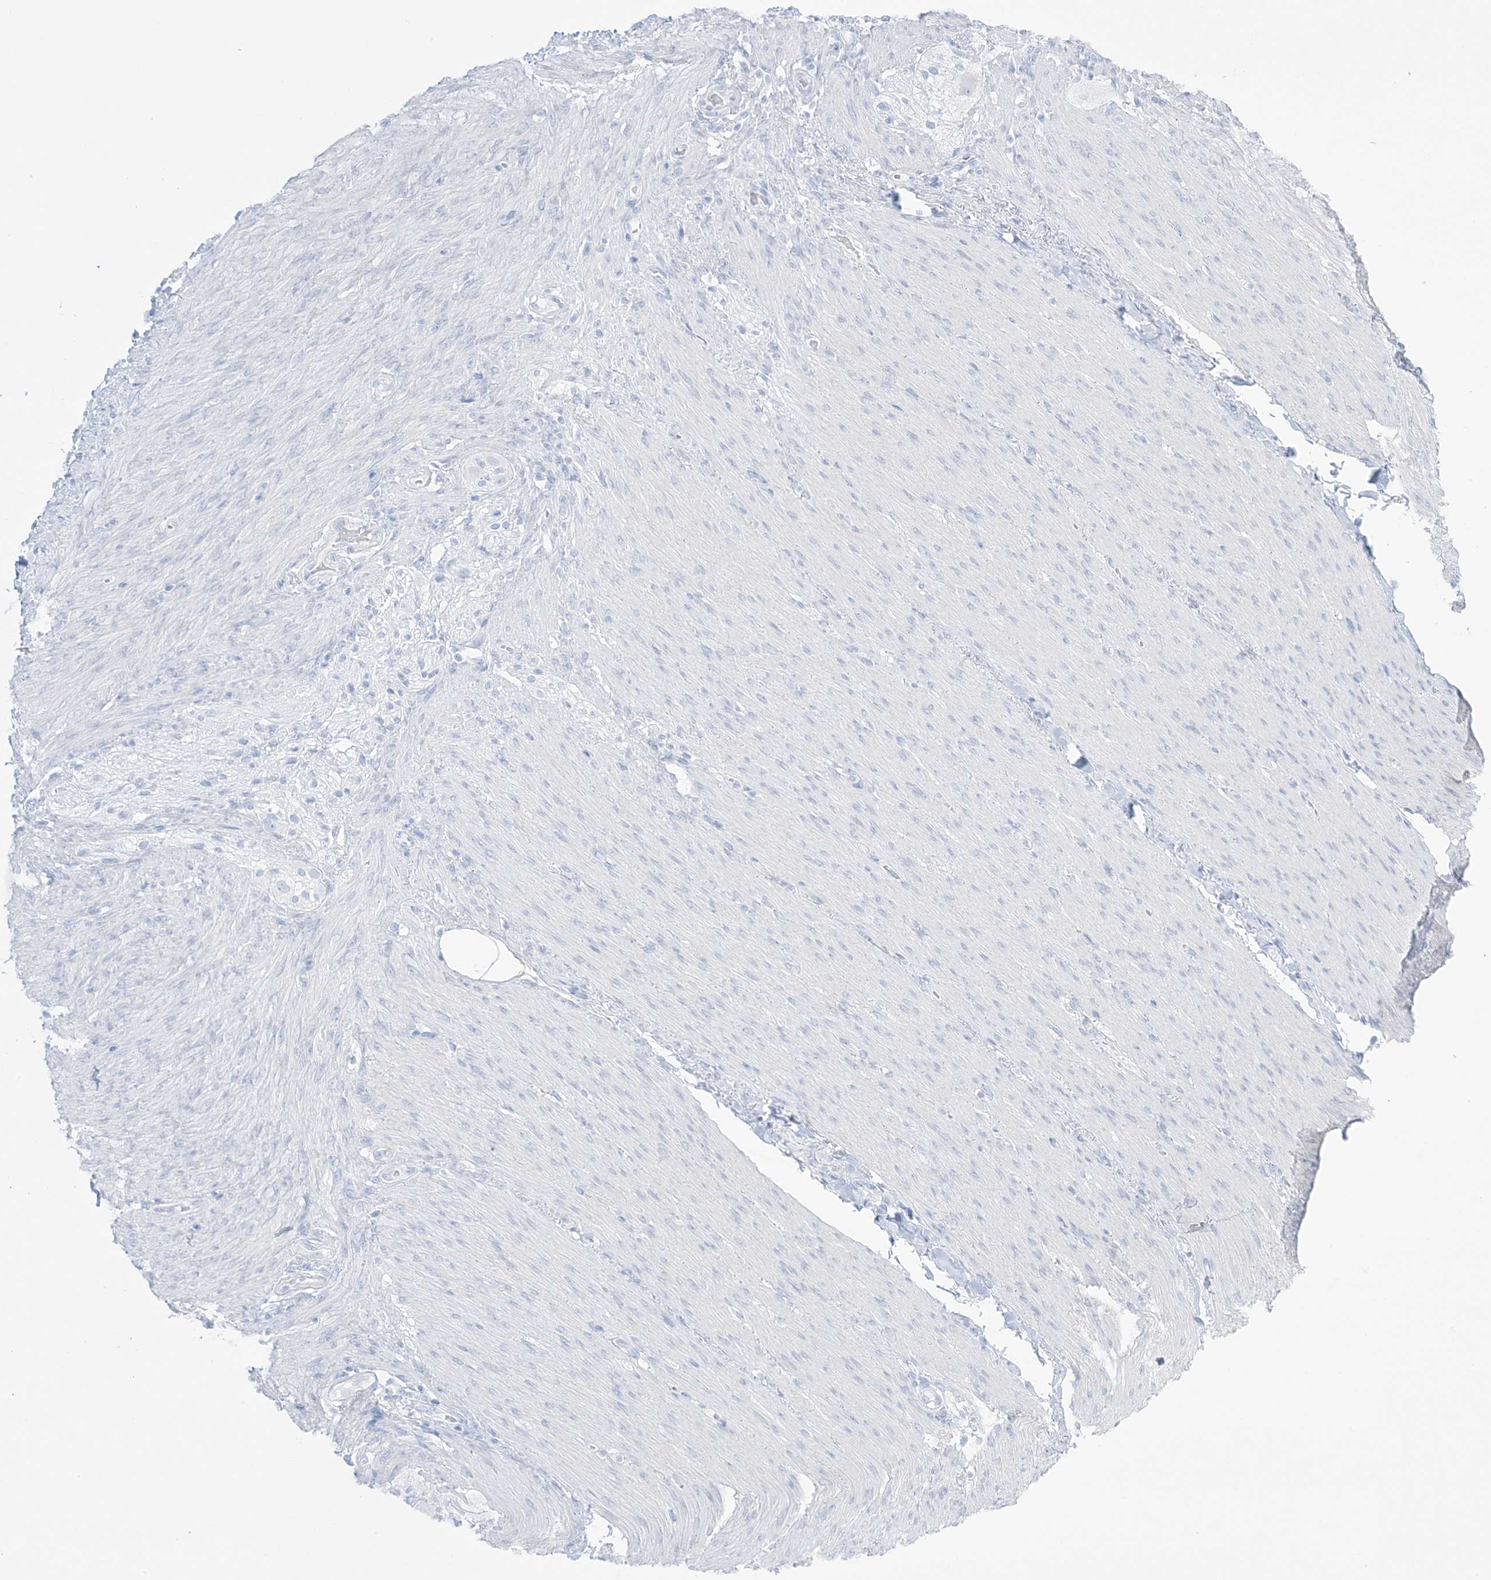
{"staining": {"intensity": "negative", "quantity": "none", "location": "none"}, "tissue": "adipose tissue", "cell_type": "Adipocytes", "image_type": "normal", "snomed": [{"axis": "morphology", "description": "Normal tissue, NOS"}, {"axis": "topography", "description": "Colon"}, {"axis": "topography", "description": "Peripheral nerve tissue"}], "caption": "This micrograph is of normal adipose tissue stained with immunohistochemistry (IHC) to label a protein in brown with the nuclei are counter-stained blue. There is no expression in adipocytes. (DAB IHC with hematoxylin counter stain).", "gene": "AGXT", "patient": {"sex": "female", "age": 61}}